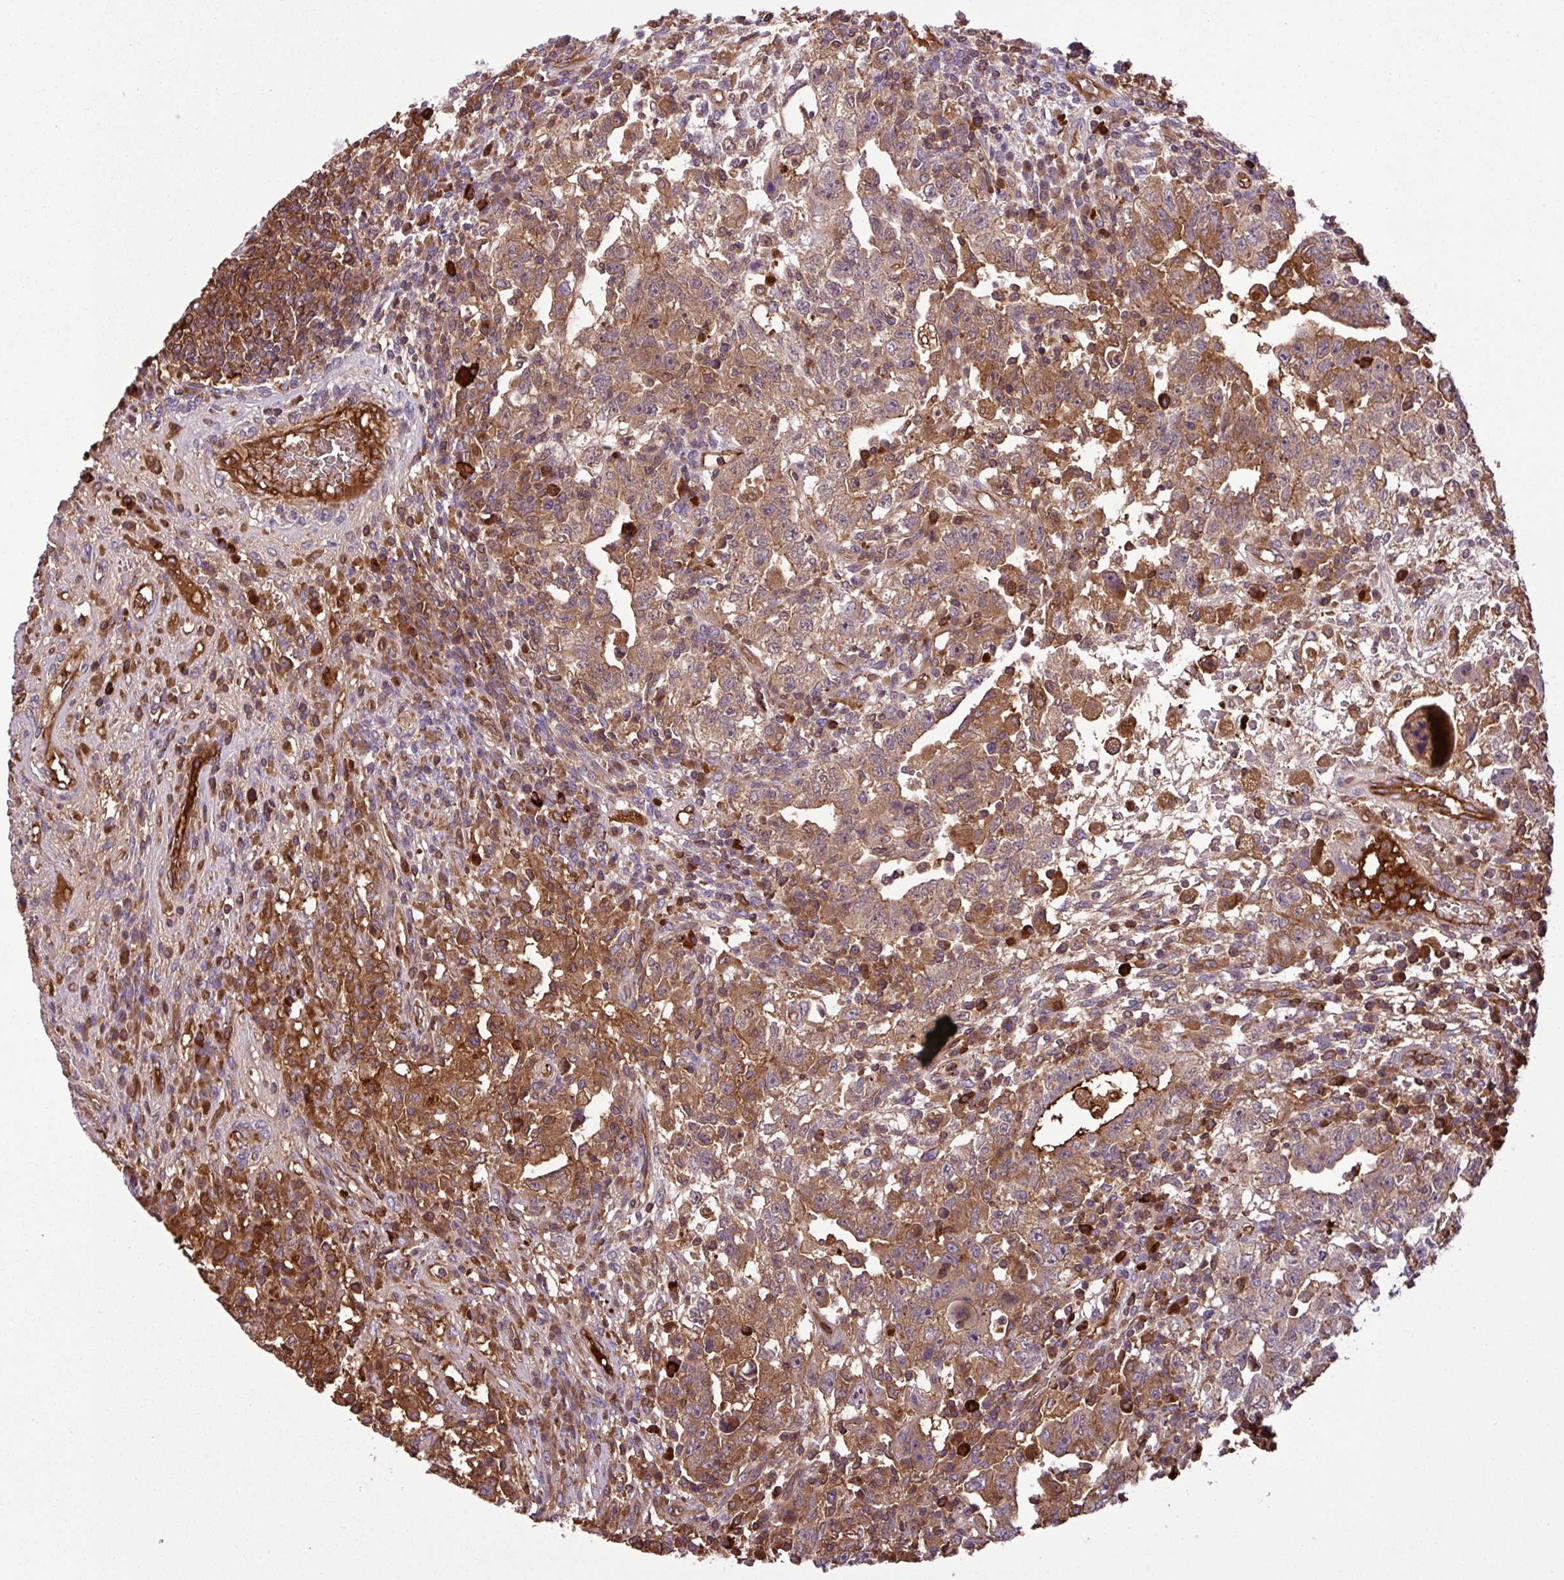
{"staining": {"intensity": "moderate", "quantity": ">75%", "location": "cytoplasmic/membranous"}, "tissue": "testis cancer", "cell_type": "Tumor cells", "image_type": "cancer", "snomed": [{"axis": "morphology", "description": "Carcinoma, Embryonal, NOS"}, {"axis": "topography", "description": "Testis"}], "caption": "Protein positivity by IHC shows moderate cytoplasmic/membranous positivity in approximately >75% of tumor cells in embryonal carcinoma (testis).", "gene": "ZNF266", "patient": {"sex": "male", "age": 26}}